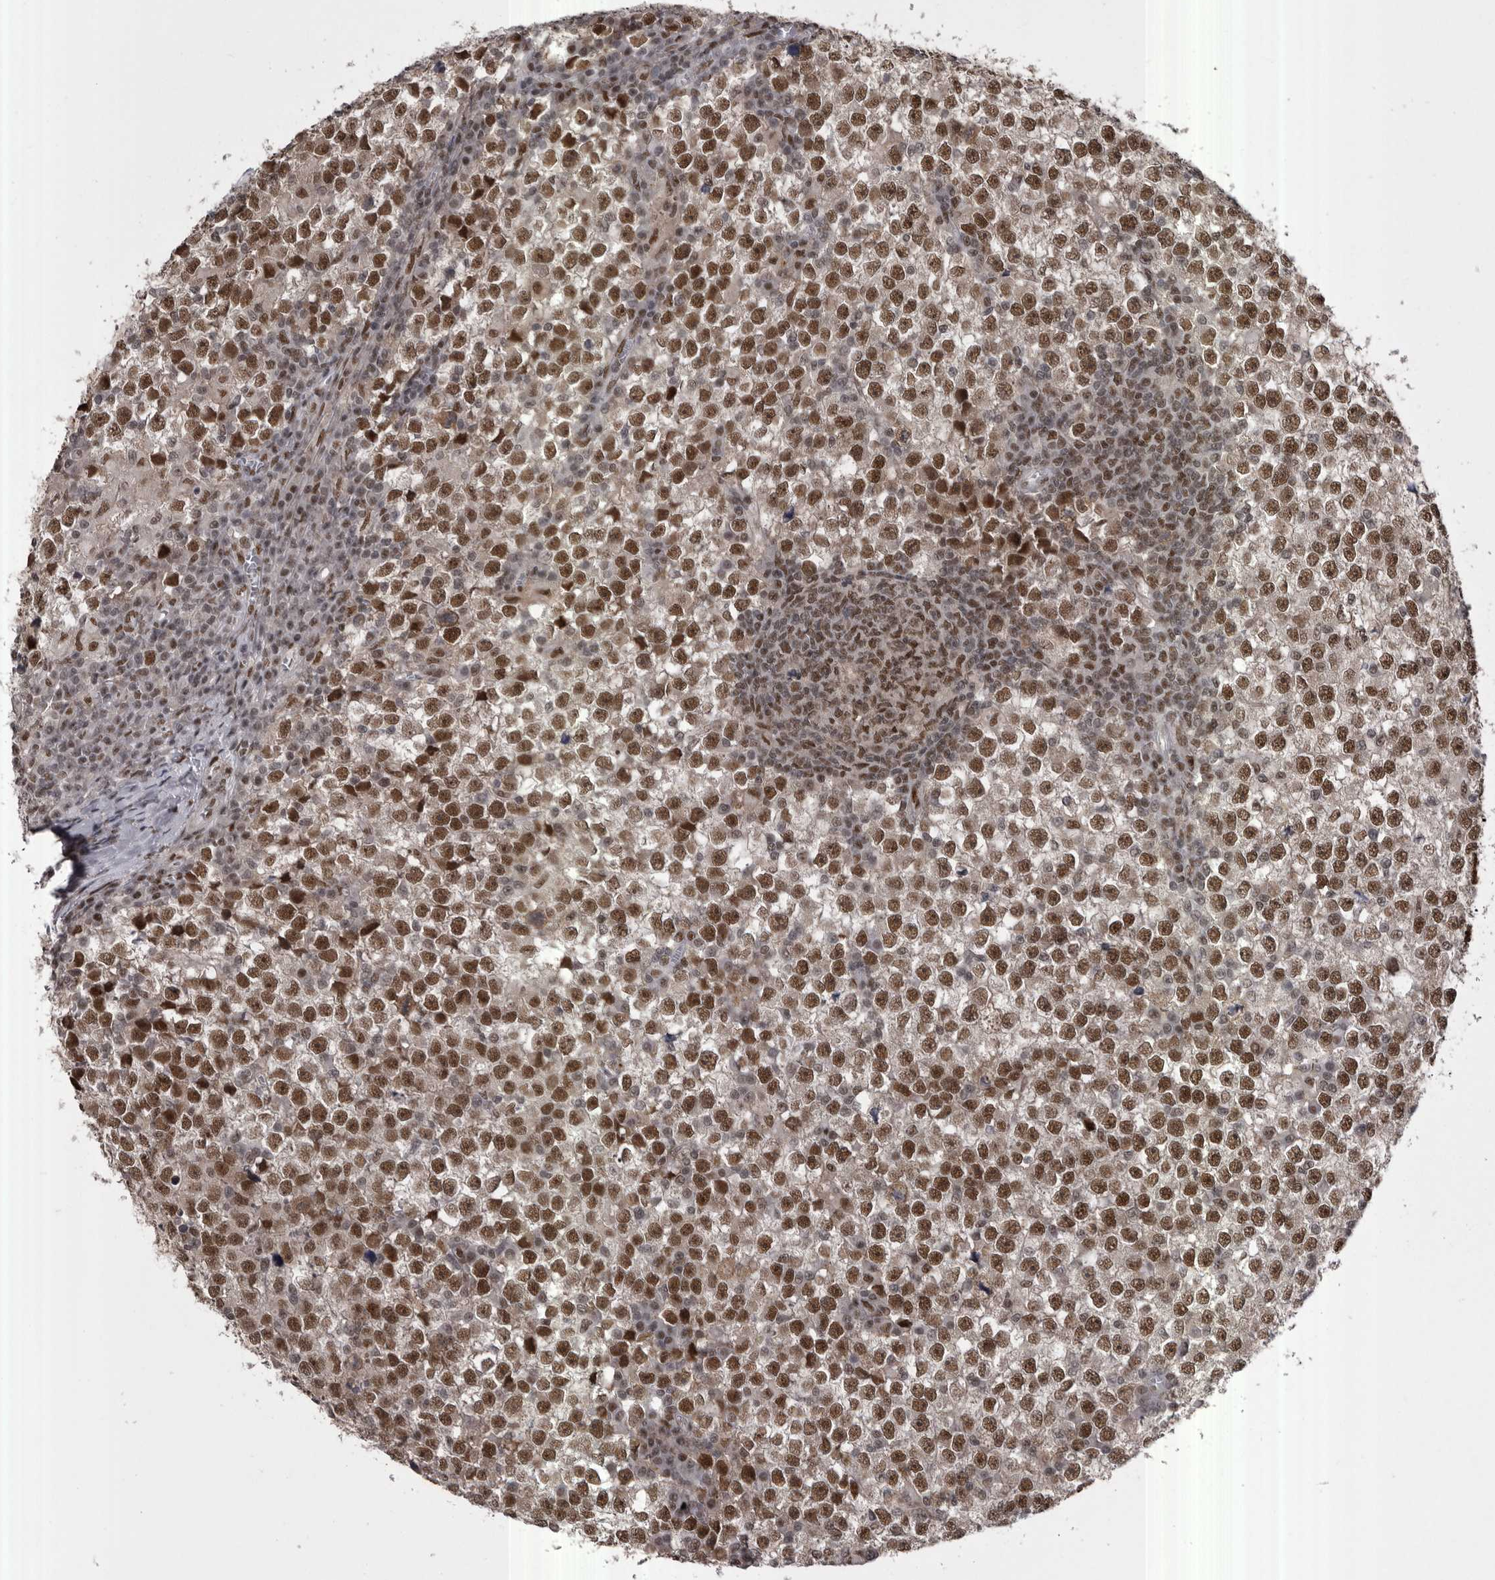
{"staining": {"intensity": "strong", "quantity": ">75%", "location": "nuclear"}, "tissue": "testis cancer", "cell_type": "Tumor cells", "image_type": "cancer", "snomed": [{"axis": "morphology", "description": "Seminoma, NOS"}, {"axis": "topography", "description": "Testis"}], "caption": "There is high levels of strong nuclear staining in tumor cells of testis seminoma, as demonstrated by immunohistochemical staining (brown color).", "gene": "MEPCE", "patient": {"sex": "male", "age": 65}}